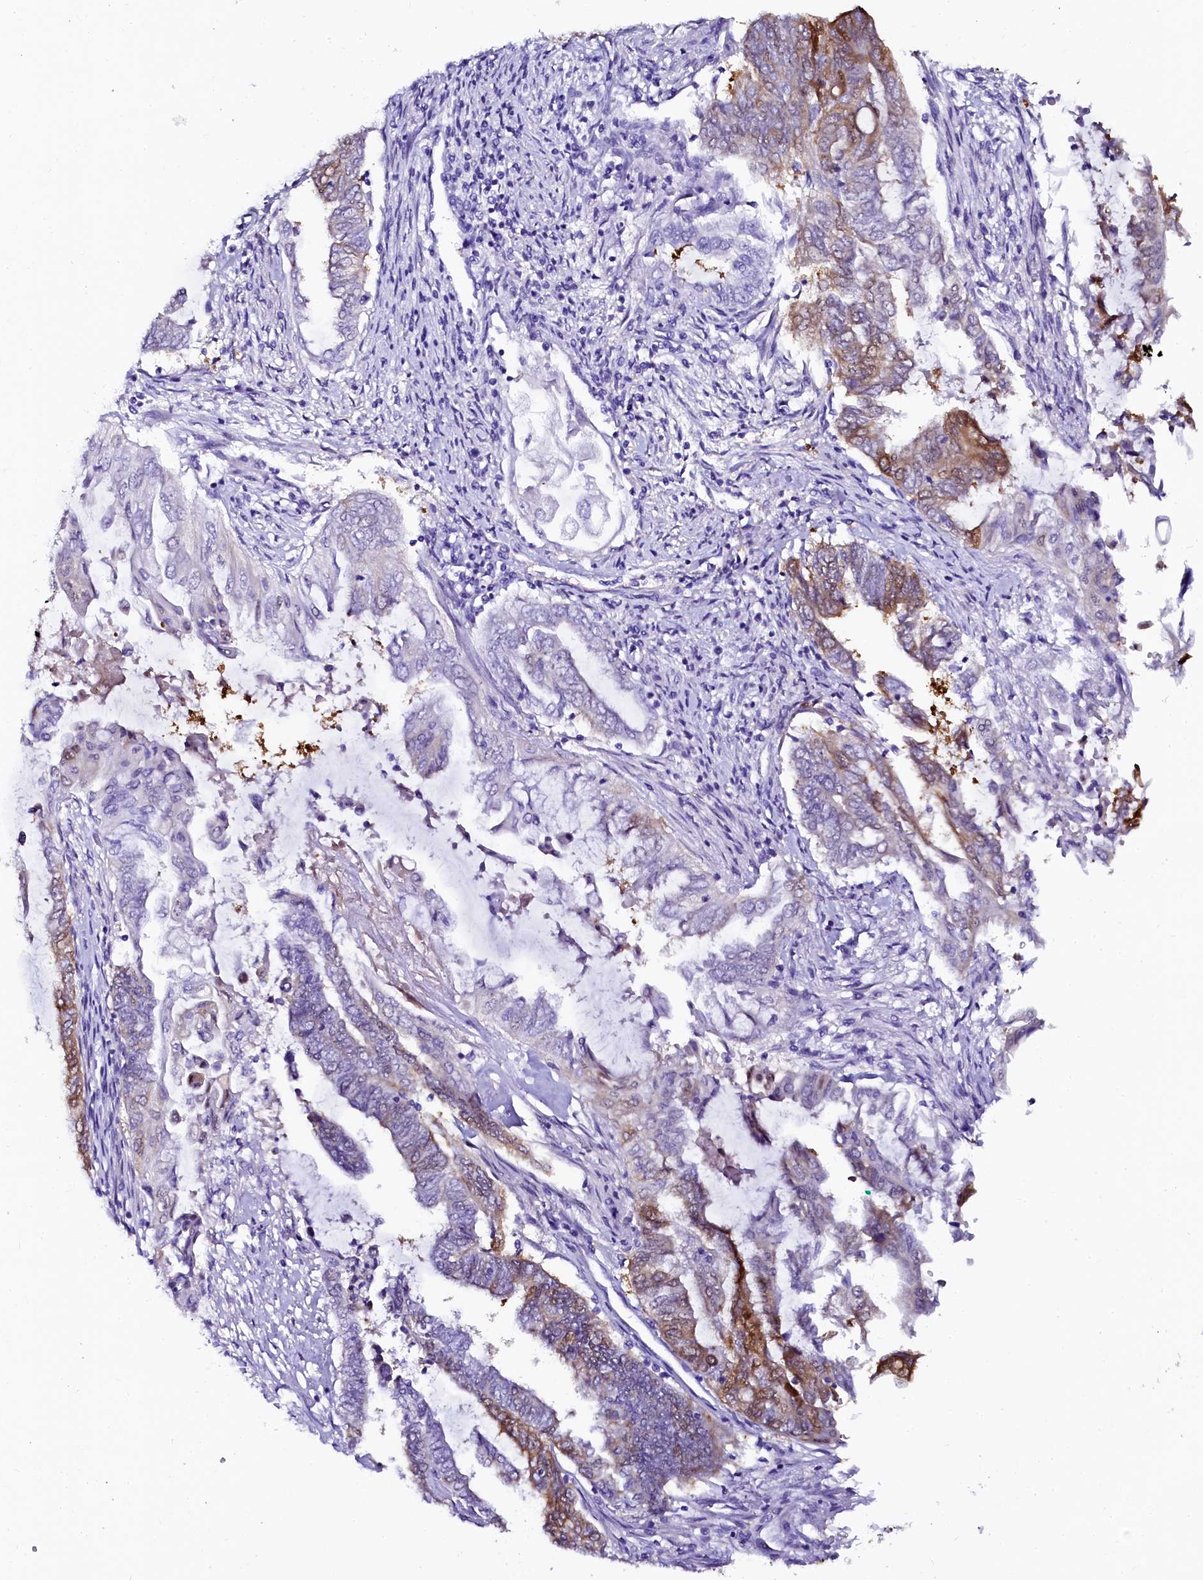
{"staining": {"intensity": "strong", "quantity": "25%-75%", "location": "cytoplasmic/membranous"}, "tissue": "endometrial cancer", "cell_type": "Tumor cells", "image_type": "cancer", "snomed": [{"axis": "morphology", "description": "Adenocarcinoma, NOS"}, {"axis": "topography", "description": "Uterus"}, {"axis": "topography", "description": "Endometrium"}], "caption": "Strong cytoplasmic/membranous protein positivity is identified in about 25%-75% of tumor cells in endometrial cancer (adenocarcinoma).", "gene": "SORD", "patient": {"sex": "female", "age": 70}}